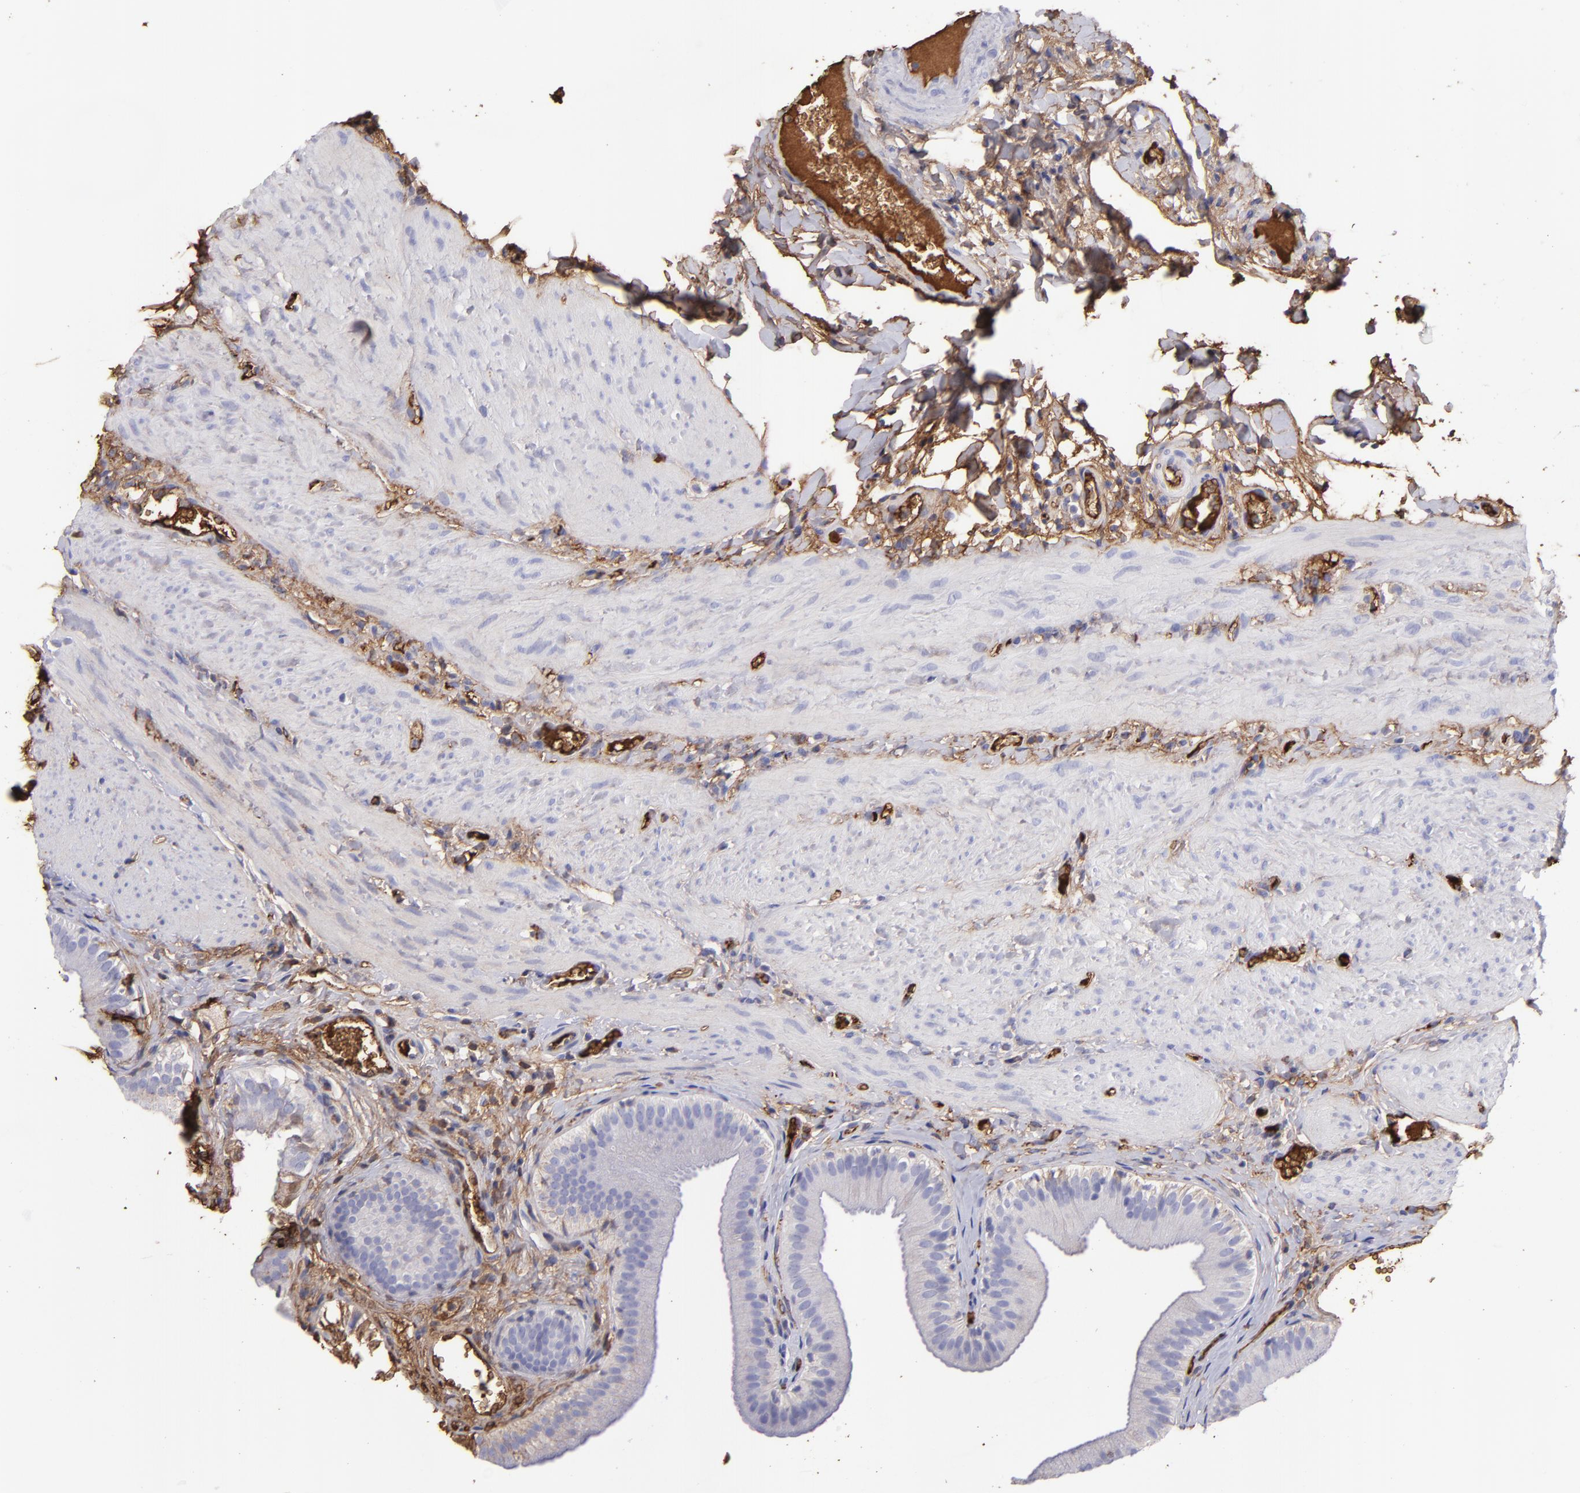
{"staining": {"intensity": "negative", "quantity": "none", "location": "none"}, "tissue": "gallbladder", "cell_type": "Glandular cells", "image_type": "normal", "snomed": [{"axis": "morphology", "description": "Normal tissue, NOS"}, {"axis": "topography", "description": "Gallbladder"}], "caption": "The histopathology image reveals no significant expression in glandular cells of gallbladder. The staining is performed using DAB (3,3'-diaminobenzidine) brown chromogen with nuclei counter-stained in using hematoxylin.", "gene": "FGB", "patient": {"sex": "female", "age": 24}}